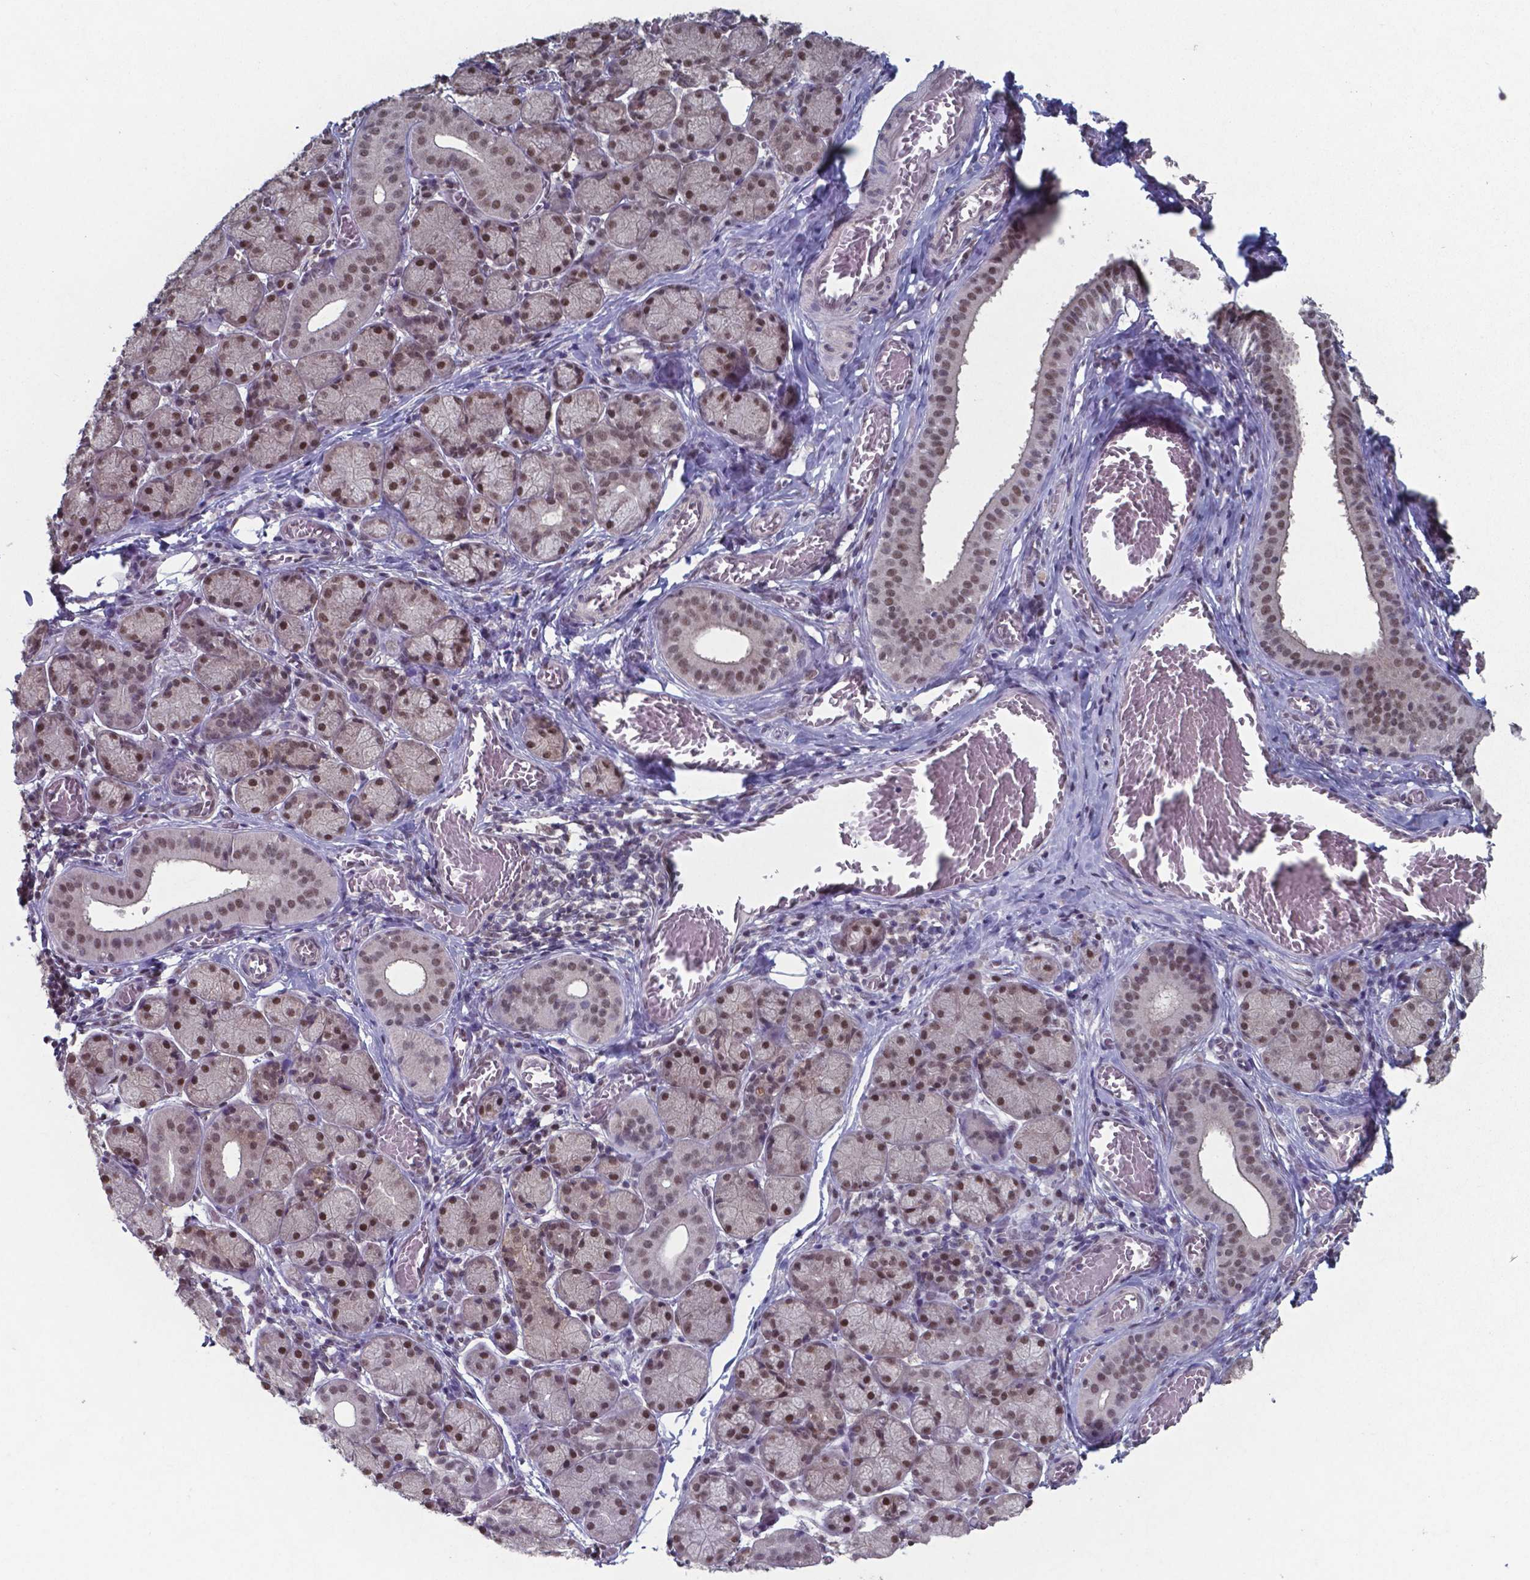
{"staining": {"intensity": "strong", "quantity": ">75%", "location": "nuclear"}, "tissue": "salivary gland", "cell_type": "Glandular cells", "image_type": "normal", "snomed": [{"axis": "morphology", "description": "Normal tissue, NOS"}, {"axis": "topography", "description": "Salivary gland"}, {"axis": "topography", "description": "Peripheral nerve tissue"}], "caption": "Protein expression analysis of benign salivary gland exhibits strong nuclear staining in approximately >75% of glandular cells.", "gene": "UBA1", "patient": {"sex": "female", "age": 24}}